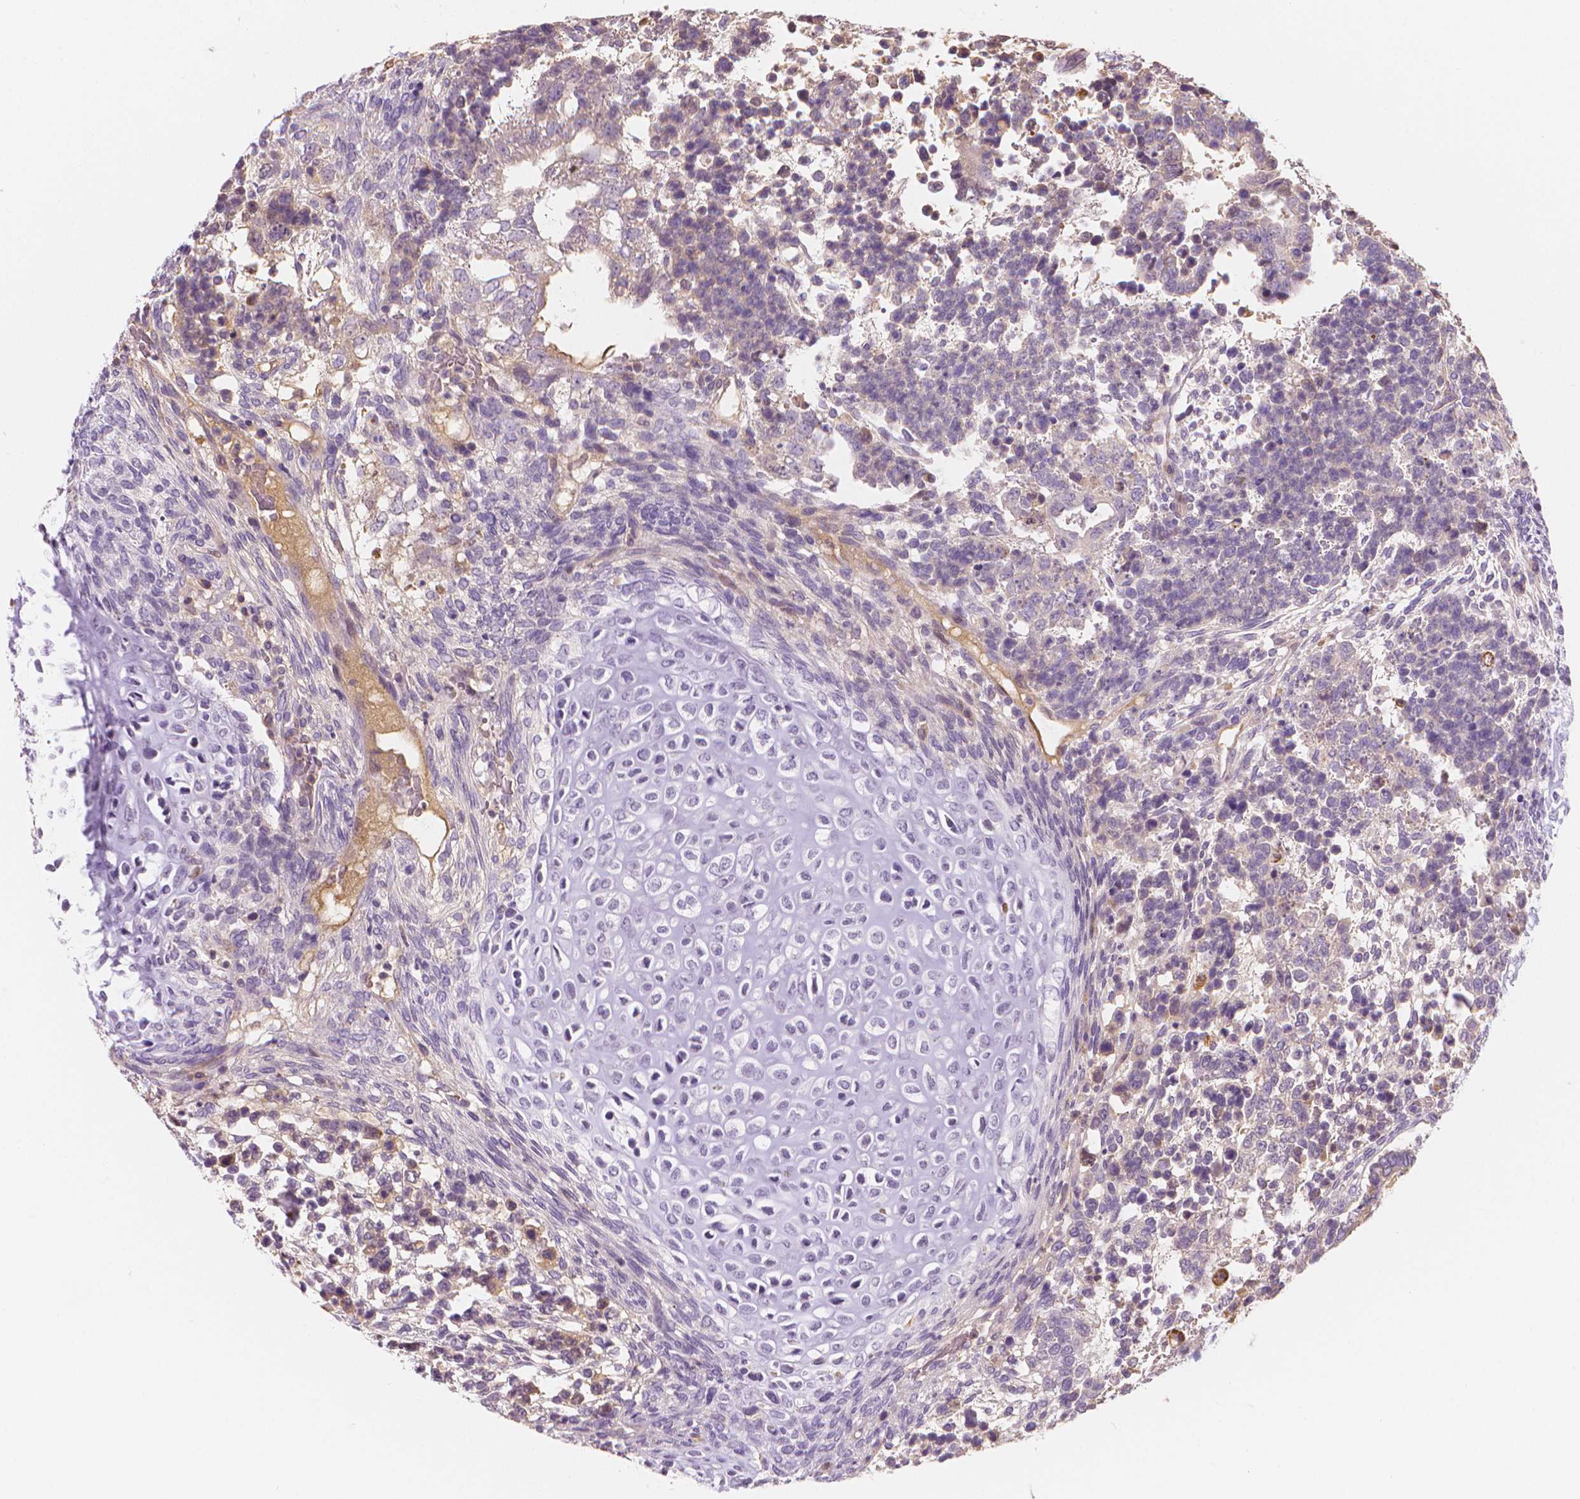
{"staining": {"intensity": "negative", "quantity": "none", "location": "none"}, "tissue": "testis cancer", "cell_type": "Tumor cells", "image_type": "cancer", "snomed": [{"axis": "morphology", "description": "Carcinoma, Embryonal, NOS"}, {"axis": "topography", "description": "Testis"}], "caption": "DAB immunohistochemical staining of testis cancer (embryonal carcinoma) exhibits no significant staining in tumor cells.", "gene": "APOA4", "patient": {"sex": "male", "age": 23}}